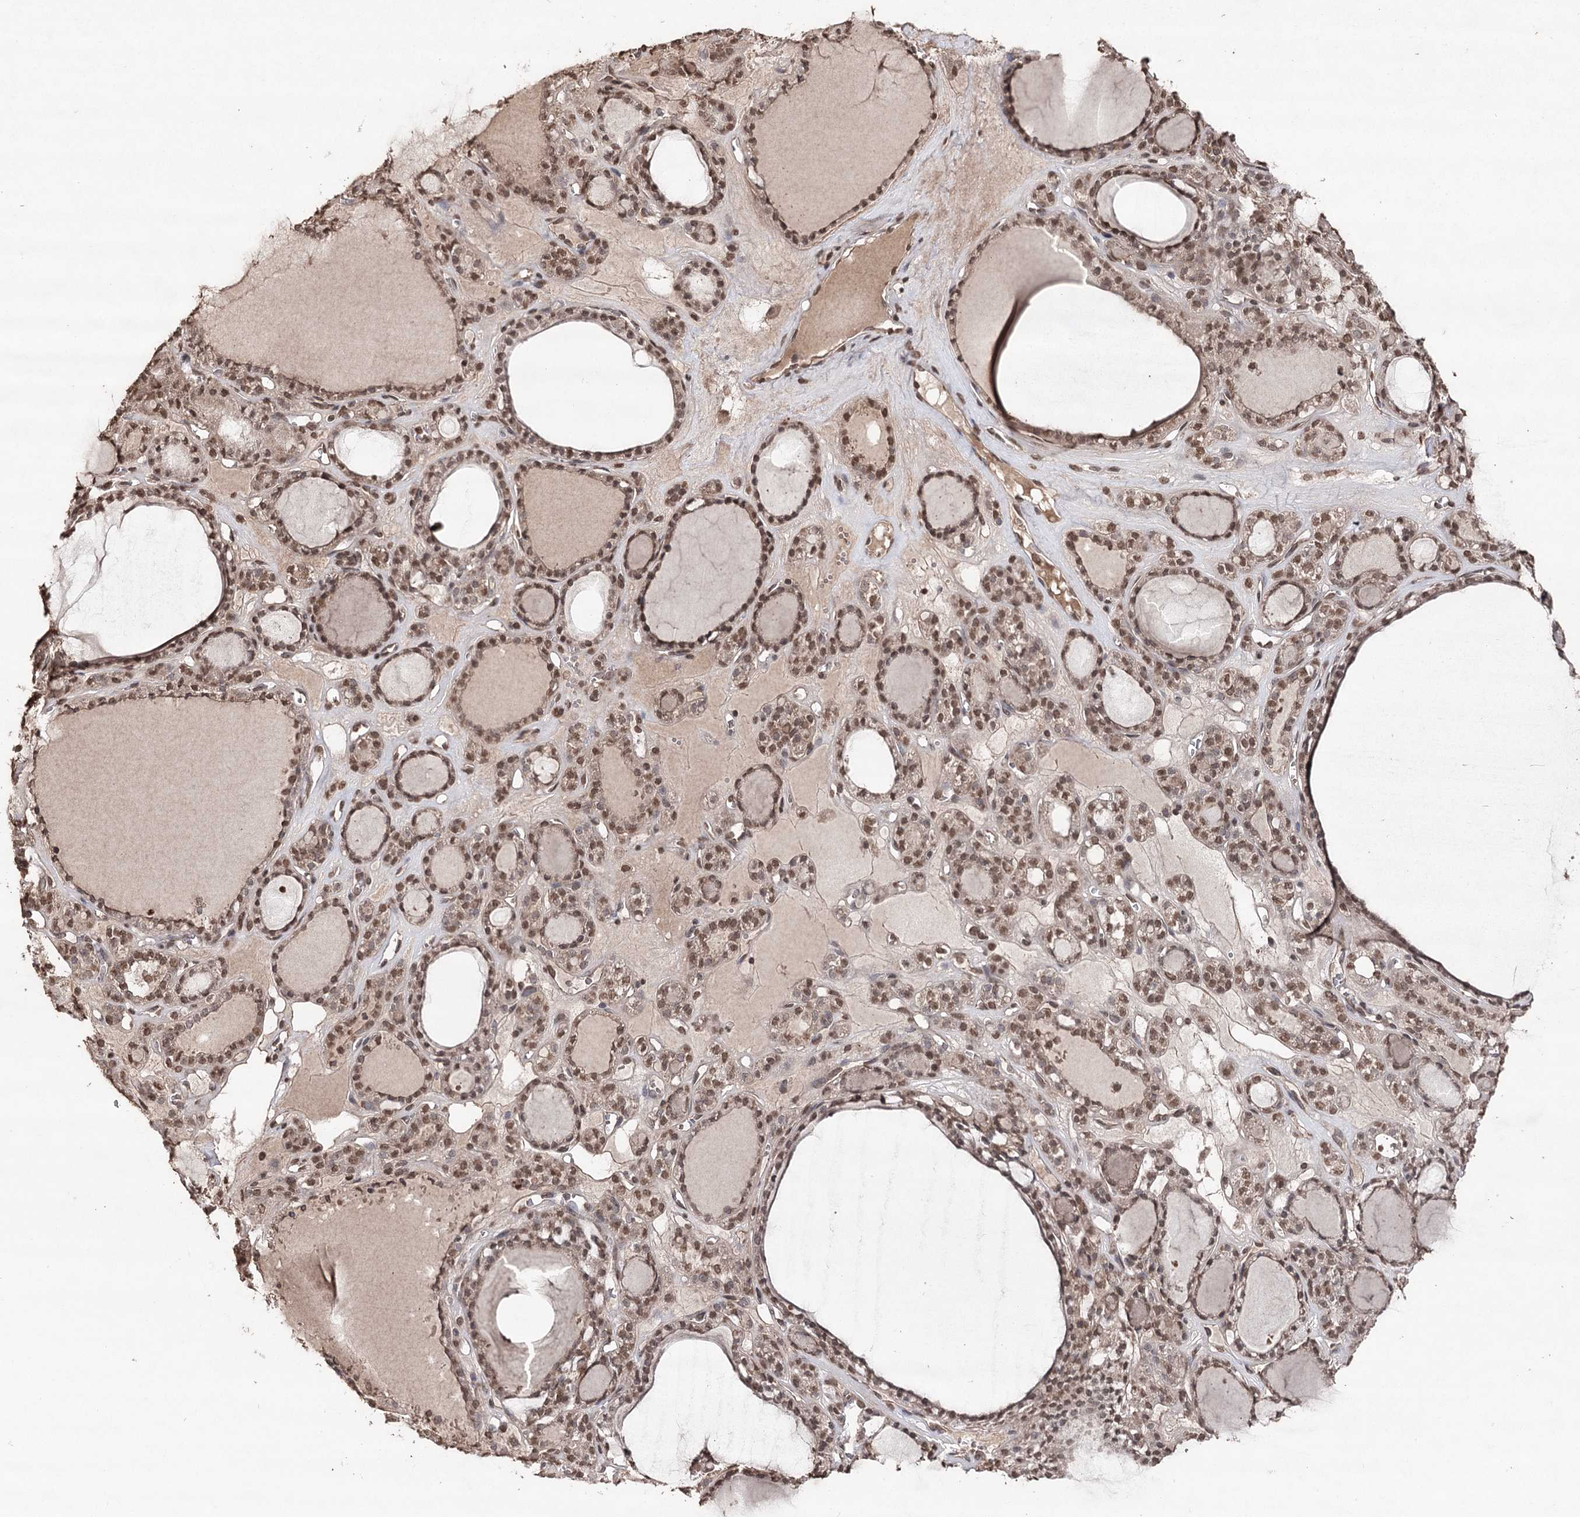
{"staining": {"intensity": "moderate", "quantity": ">75%", "location": "nuclear"}, "tissue": "thyroid gland", "cell_type": "Glandular cells", "image_type": "normal", "snomed": [{"axis": "morphology", "description": "Normal tissue, NOS"}, {"axis": "topography", "description": "Thyroid gland"}], "caption": "Glandular cells reveal medium levels of moderate nuclear positivity in about >75% of cells in unremarkable human thyroid gland.", "gene": "ATG14", "patient": {"sex": "female", "age": 28}}